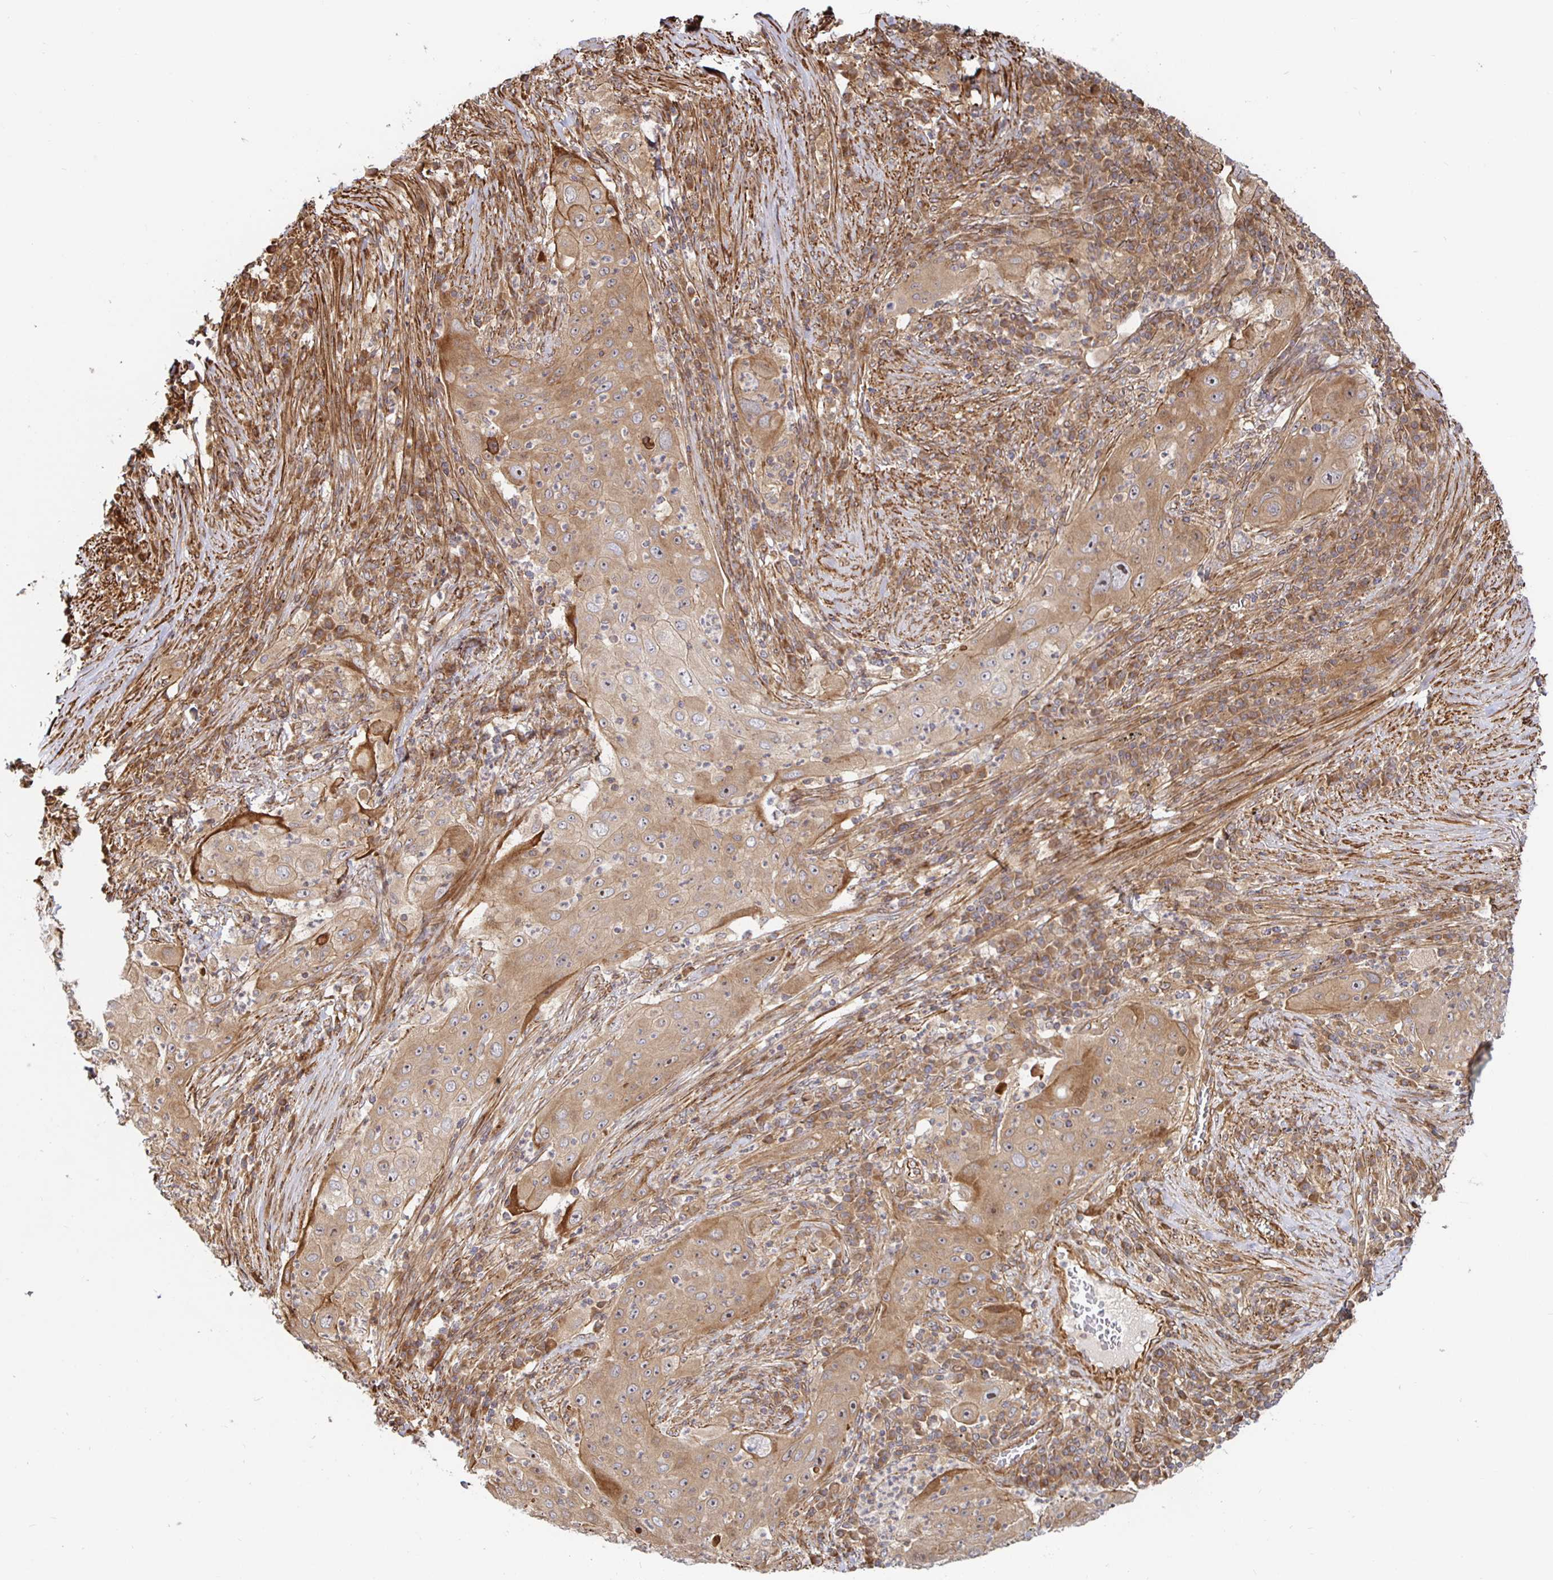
{"staining": {"intensity": "moderate", "quantity": ">75%", "location": "cytoplasmic/membranous"}, "tissue": "lung cancer", "cell_type": "Tumor cells", "image_type": "cancer", "snomed": [{"axis": "morphology", "description": "Squamous cell carcinoma, NOS"}, {"axis": "topography", "description": "Lung"}], "caption": "Immunohistochemical staining of human squamous cell carcinoma (lung) displays medium levels of moderate cytoplasmic/membranous protein staining in about >75% of tumor cells. The protein is shown in brown color, while the nuclei are stained blue.", "gene": "STRAP", "patient": {"sex": "female", "age": 59}}